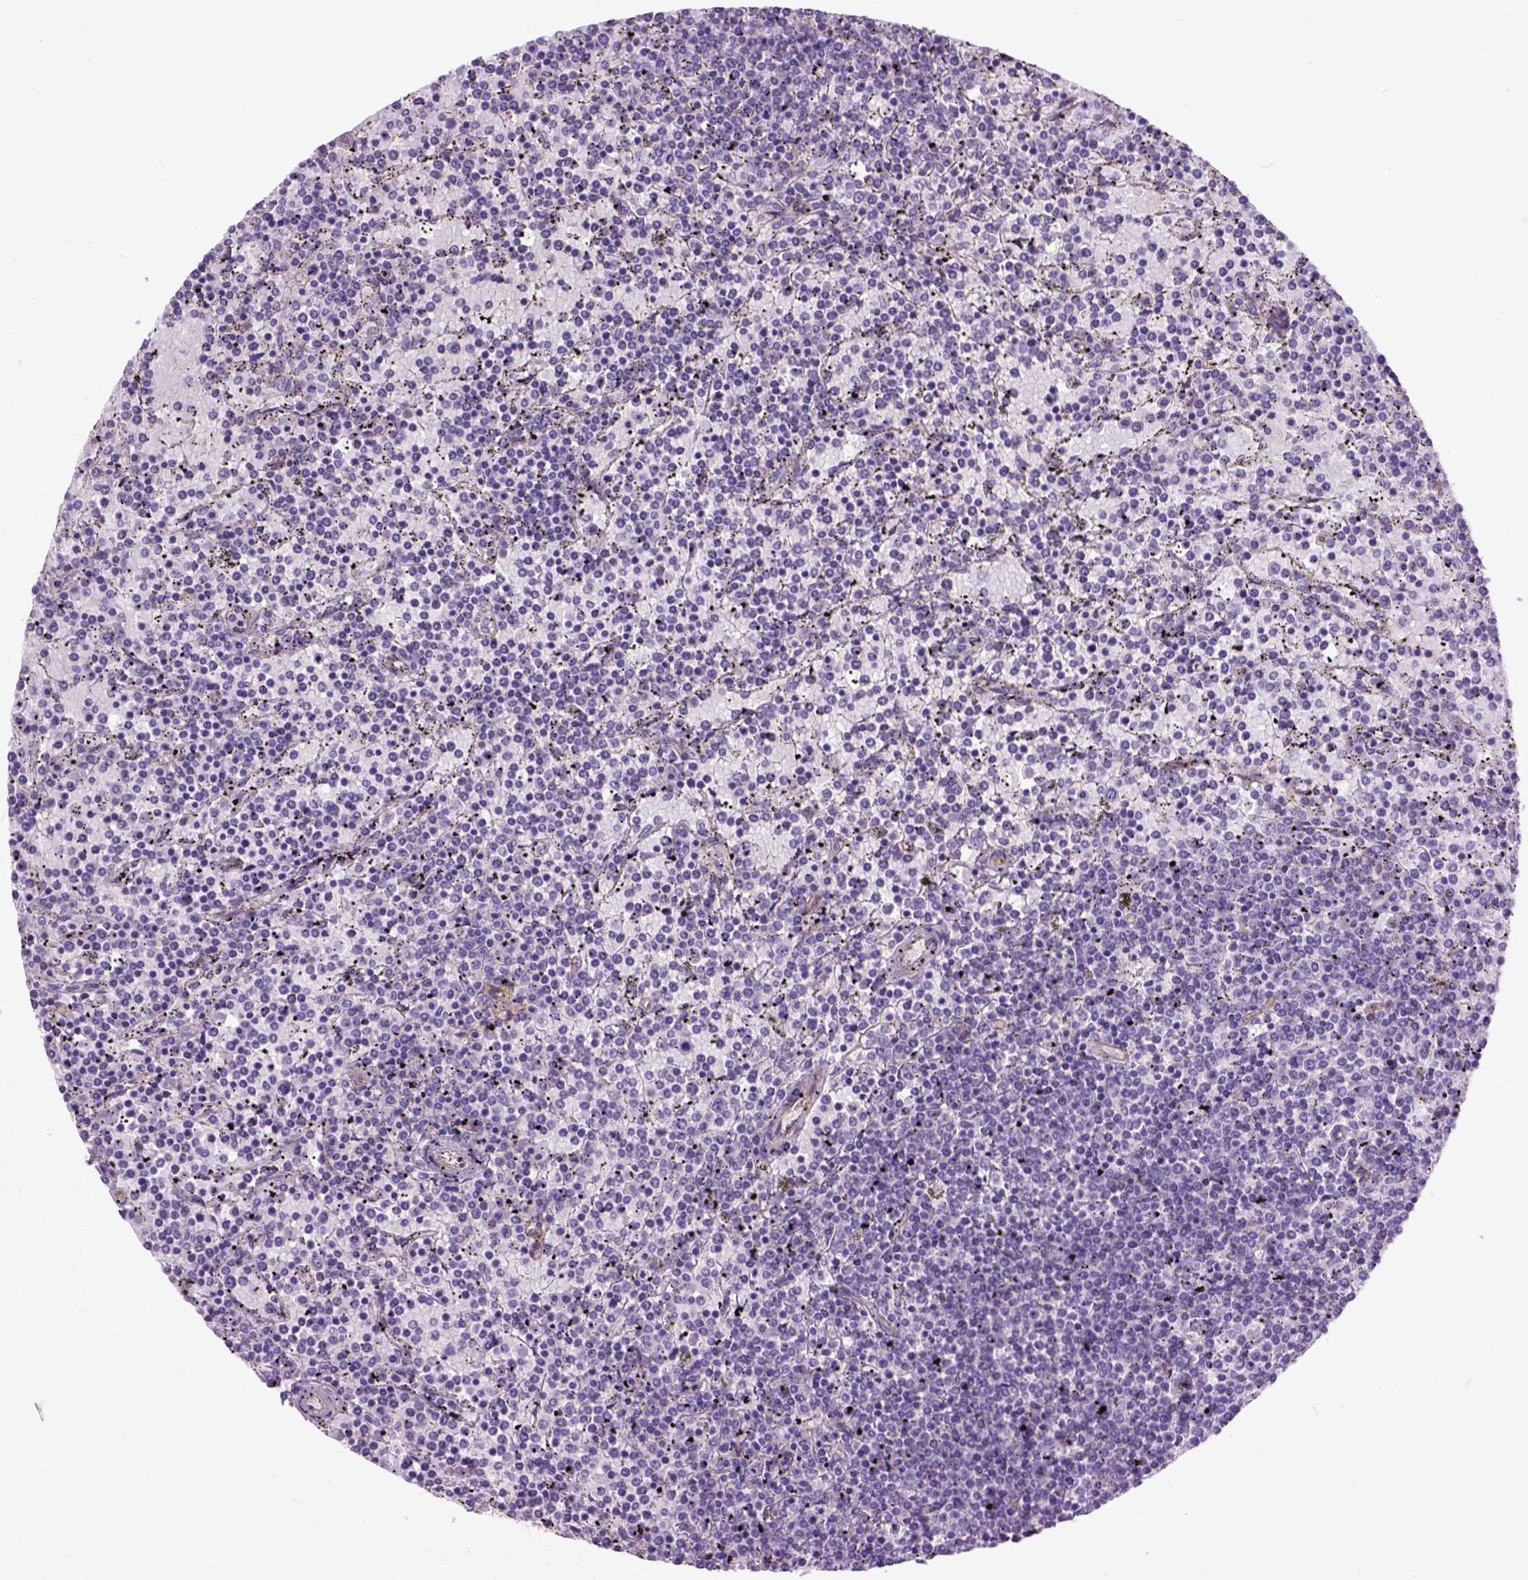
{"staining": {"intensity": "negative", "quantity": "none", "location": "none"}, "tissue": "lymphoma", "cell_type": "Tumor cells", "image_type": "cancer", "snomed": [{"axis": "morphology", "description": "Malignant lymphoma, non-Hodgkin's type, Low grade"}, {"axis": "topography", "description": "Spleen"}], "caption": "Lymphoma stained for a protein using immunohistochemistry displays no staining tumor cells.", "gene": "MAPT", "patient": {"sex": "female", "age": 77}}